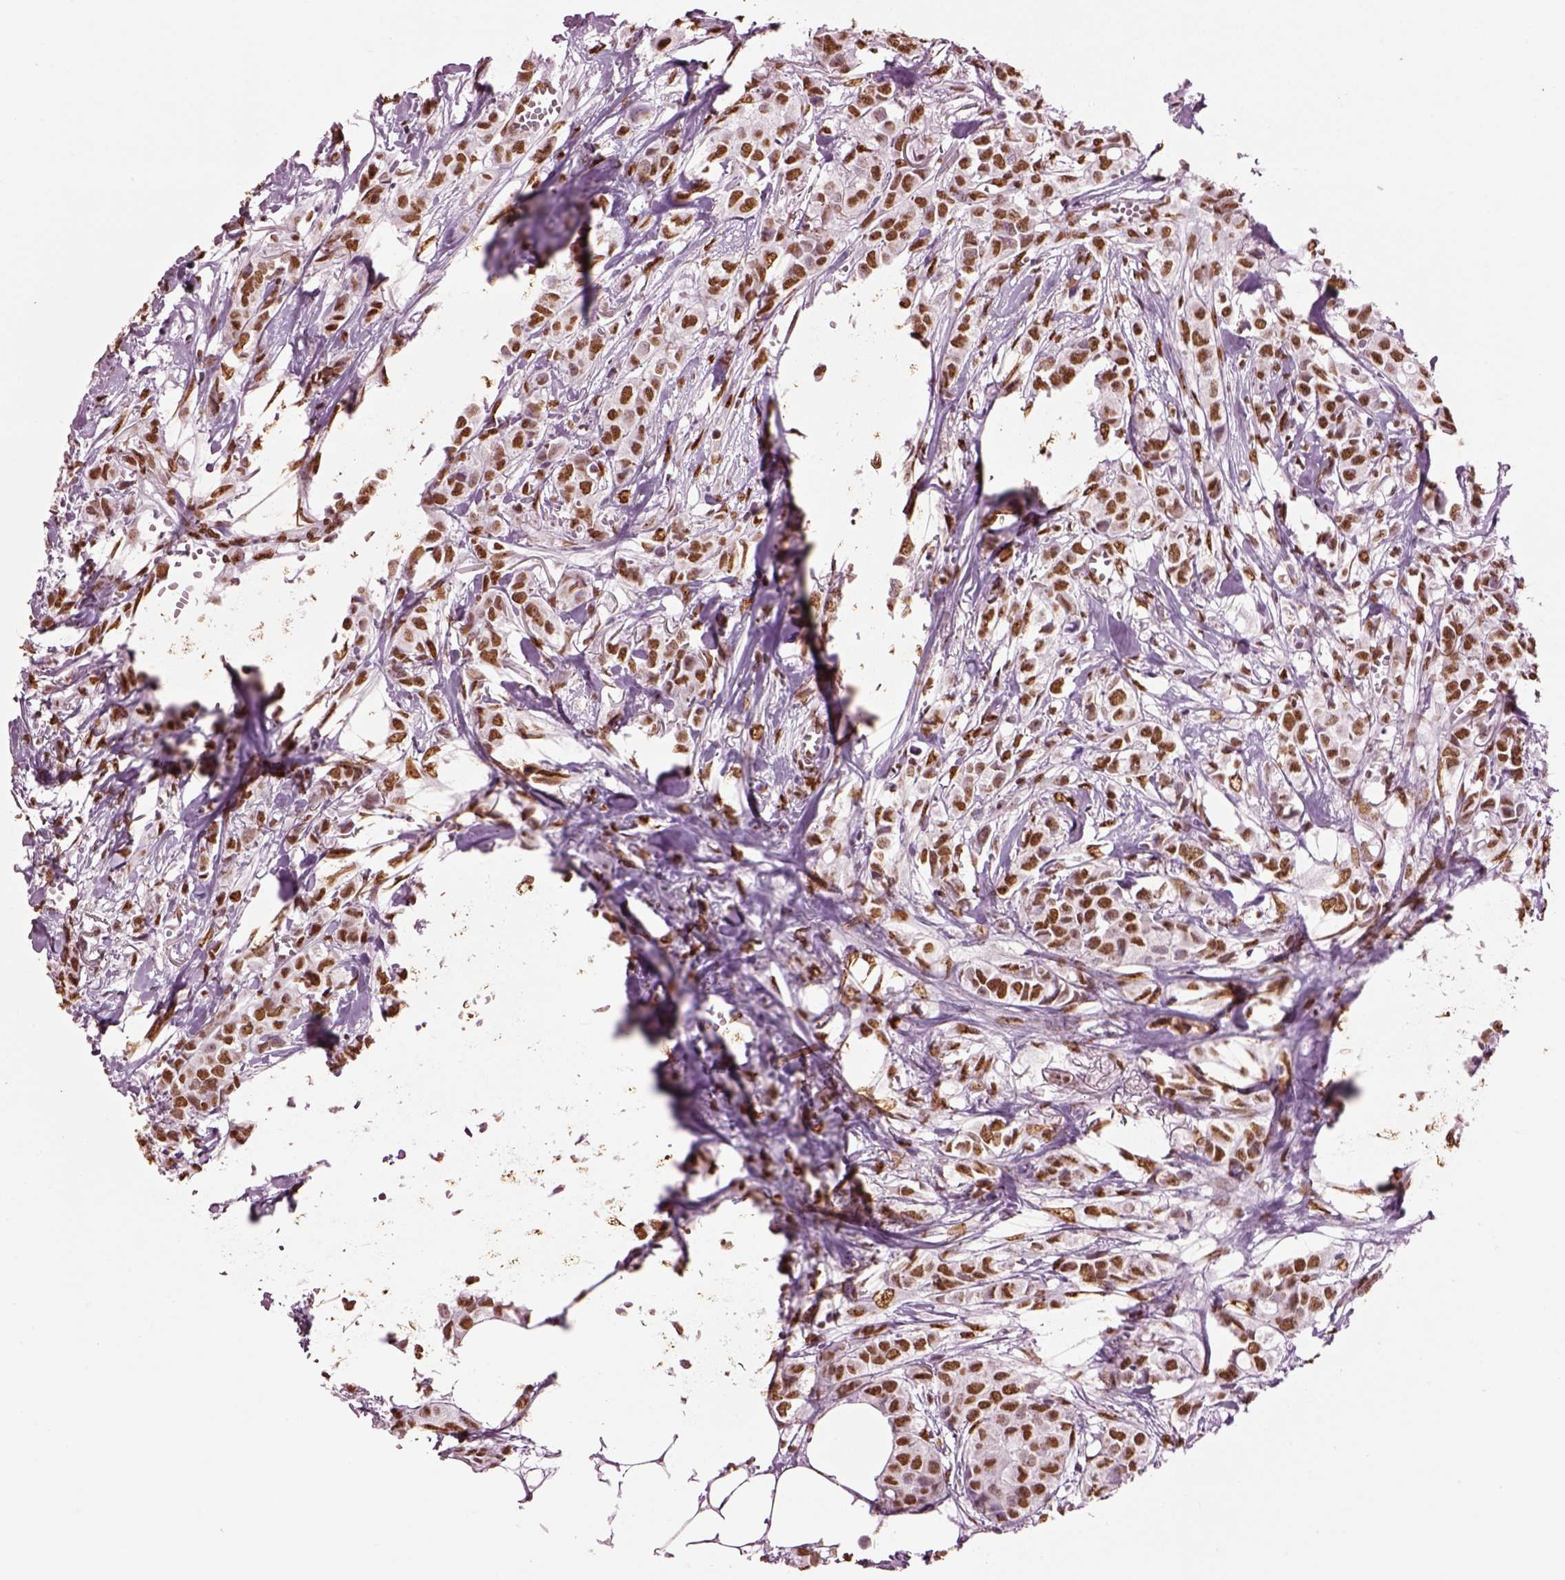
{"staining": {"intensity": "moderate", "quantity": ">75%", "location": "nuclear"}, "tissue": "breast cancer", "cell_type": "Tumor cells", "image_type": "cancer", "snomed": [{"axis": "morphology", "description": "Duct carcinoma"}, {"axis": "topography", "description": "Breast"}], "caption": "Intraductal carcinoma (breast) was stained to show a protein in brown. There is medium levels of moderate nuclear staining in about >75% of tumor cells. (brown staining indicates protein expression, while blue staining denotes nuclei).", "gene": "DDX3X", "patient": {"sex": "female", "age": 85}}